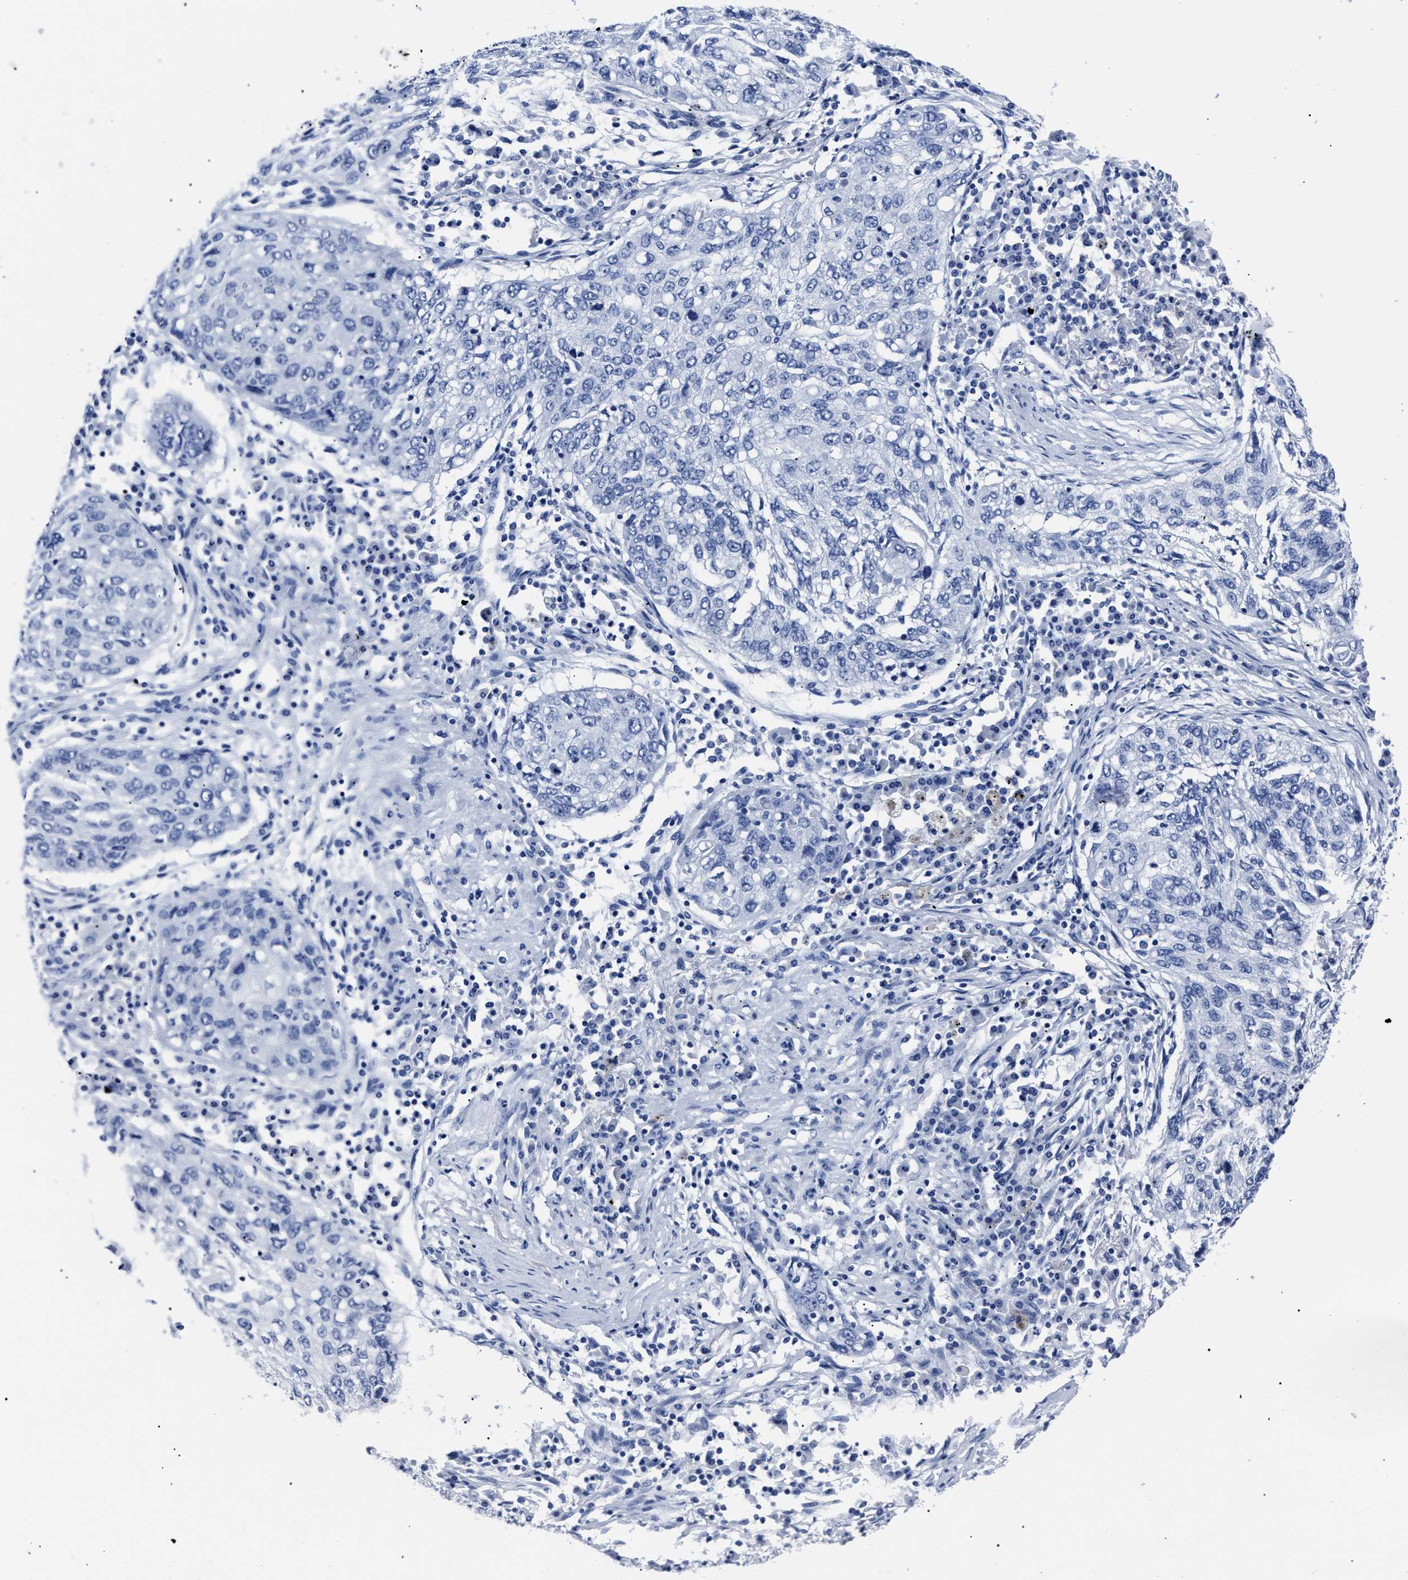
{"staining": {"intensity": "negative", "quantity": "none", "location": "none"}, "tissue": "lung cancer", "cell_type": "Tumor cells", "image_type": "cancer", "snomed": [{"axis": "morphology", "description": "Squamous cell carcinoma, NOS"}, {"axis": "topography", "description": "Lung"}], "caption": "The image shows no significant expression in tumor cells of lung squamous cell carcinoma.", "gene": "ALPG", "patient": {"sex": "female", "age": 63}}